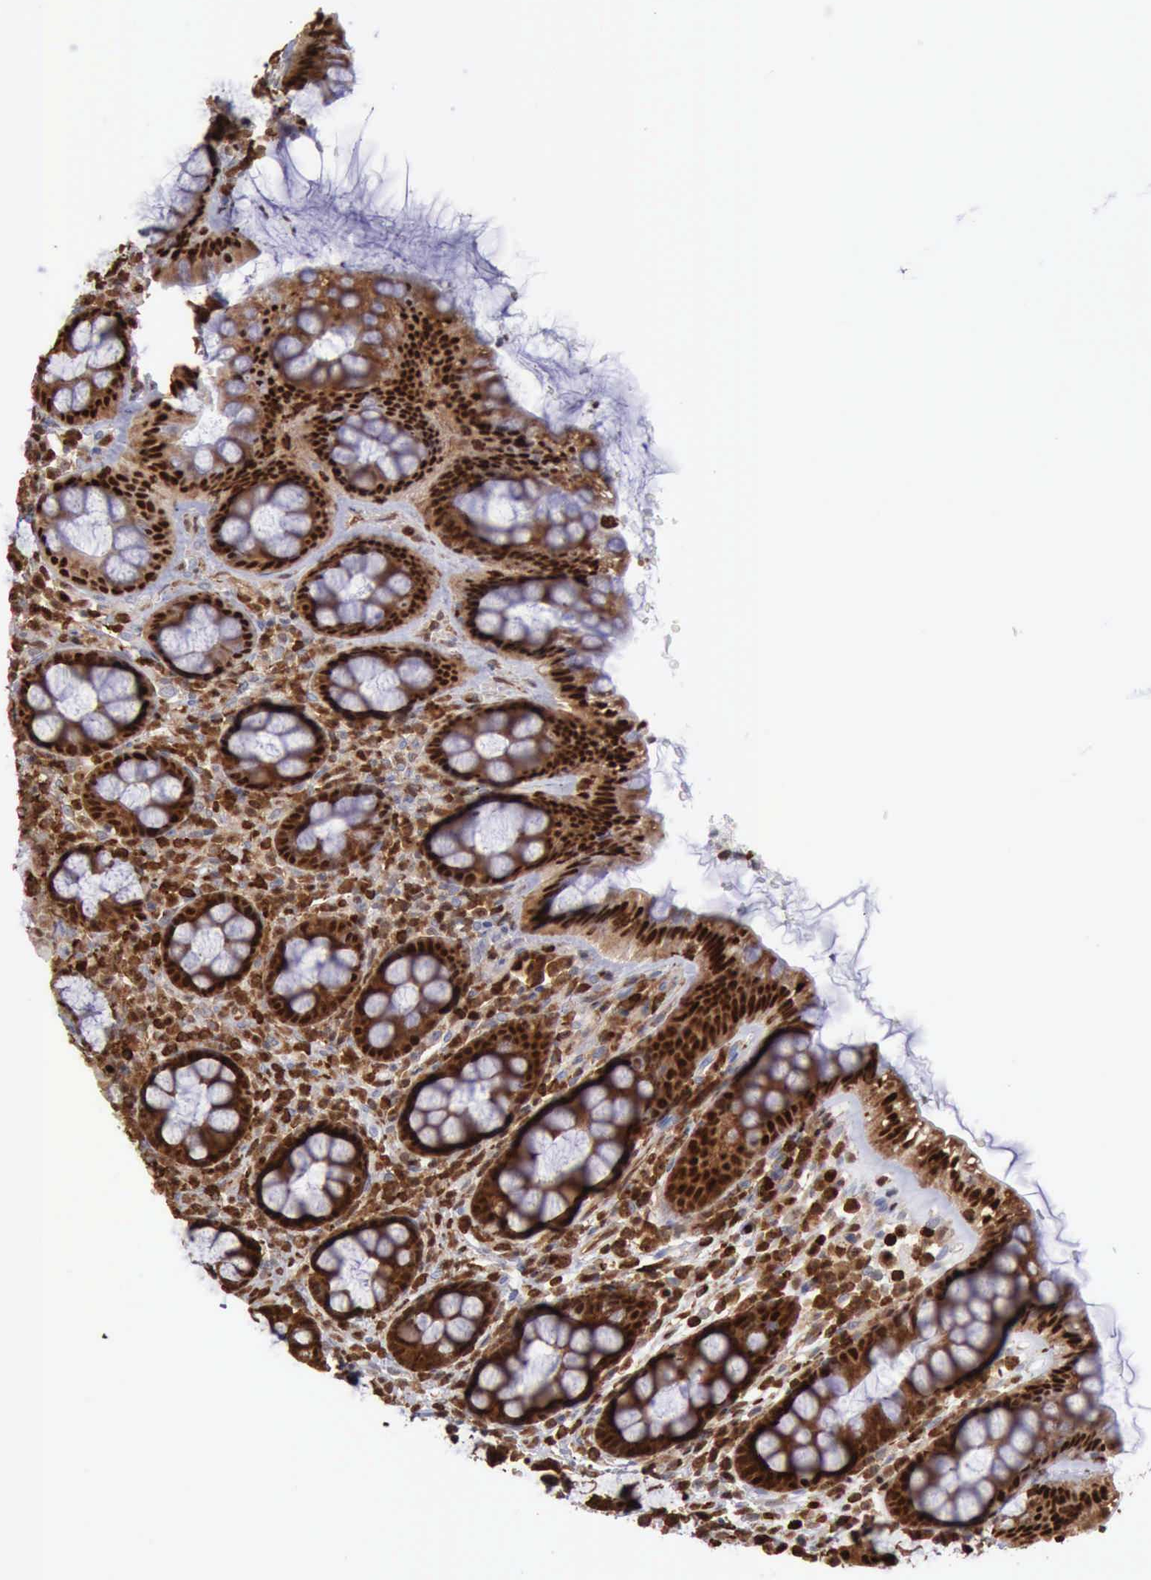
{"staining": {"intensity": "strong", "quantity": ">75%", "location": "cytoplasmic/membranous,nuclear"}, "tissue": "rectum", "cell_type": "Glandular cells", "image_type": "normal", "snomed": [{"axis": "morphology", "description": "Normal tissue, NOS"}, {"axis": "topography", "description": "Rectum"}], "caption": "This micrograph demonstrates IHC staining of benign rectum, with high strong cytoplasmic/membranous,nuclear positivity in approximately >75% of glandular cells.", "gene": "PDCD4", "patient": {"sex": "male", "age": 92}}